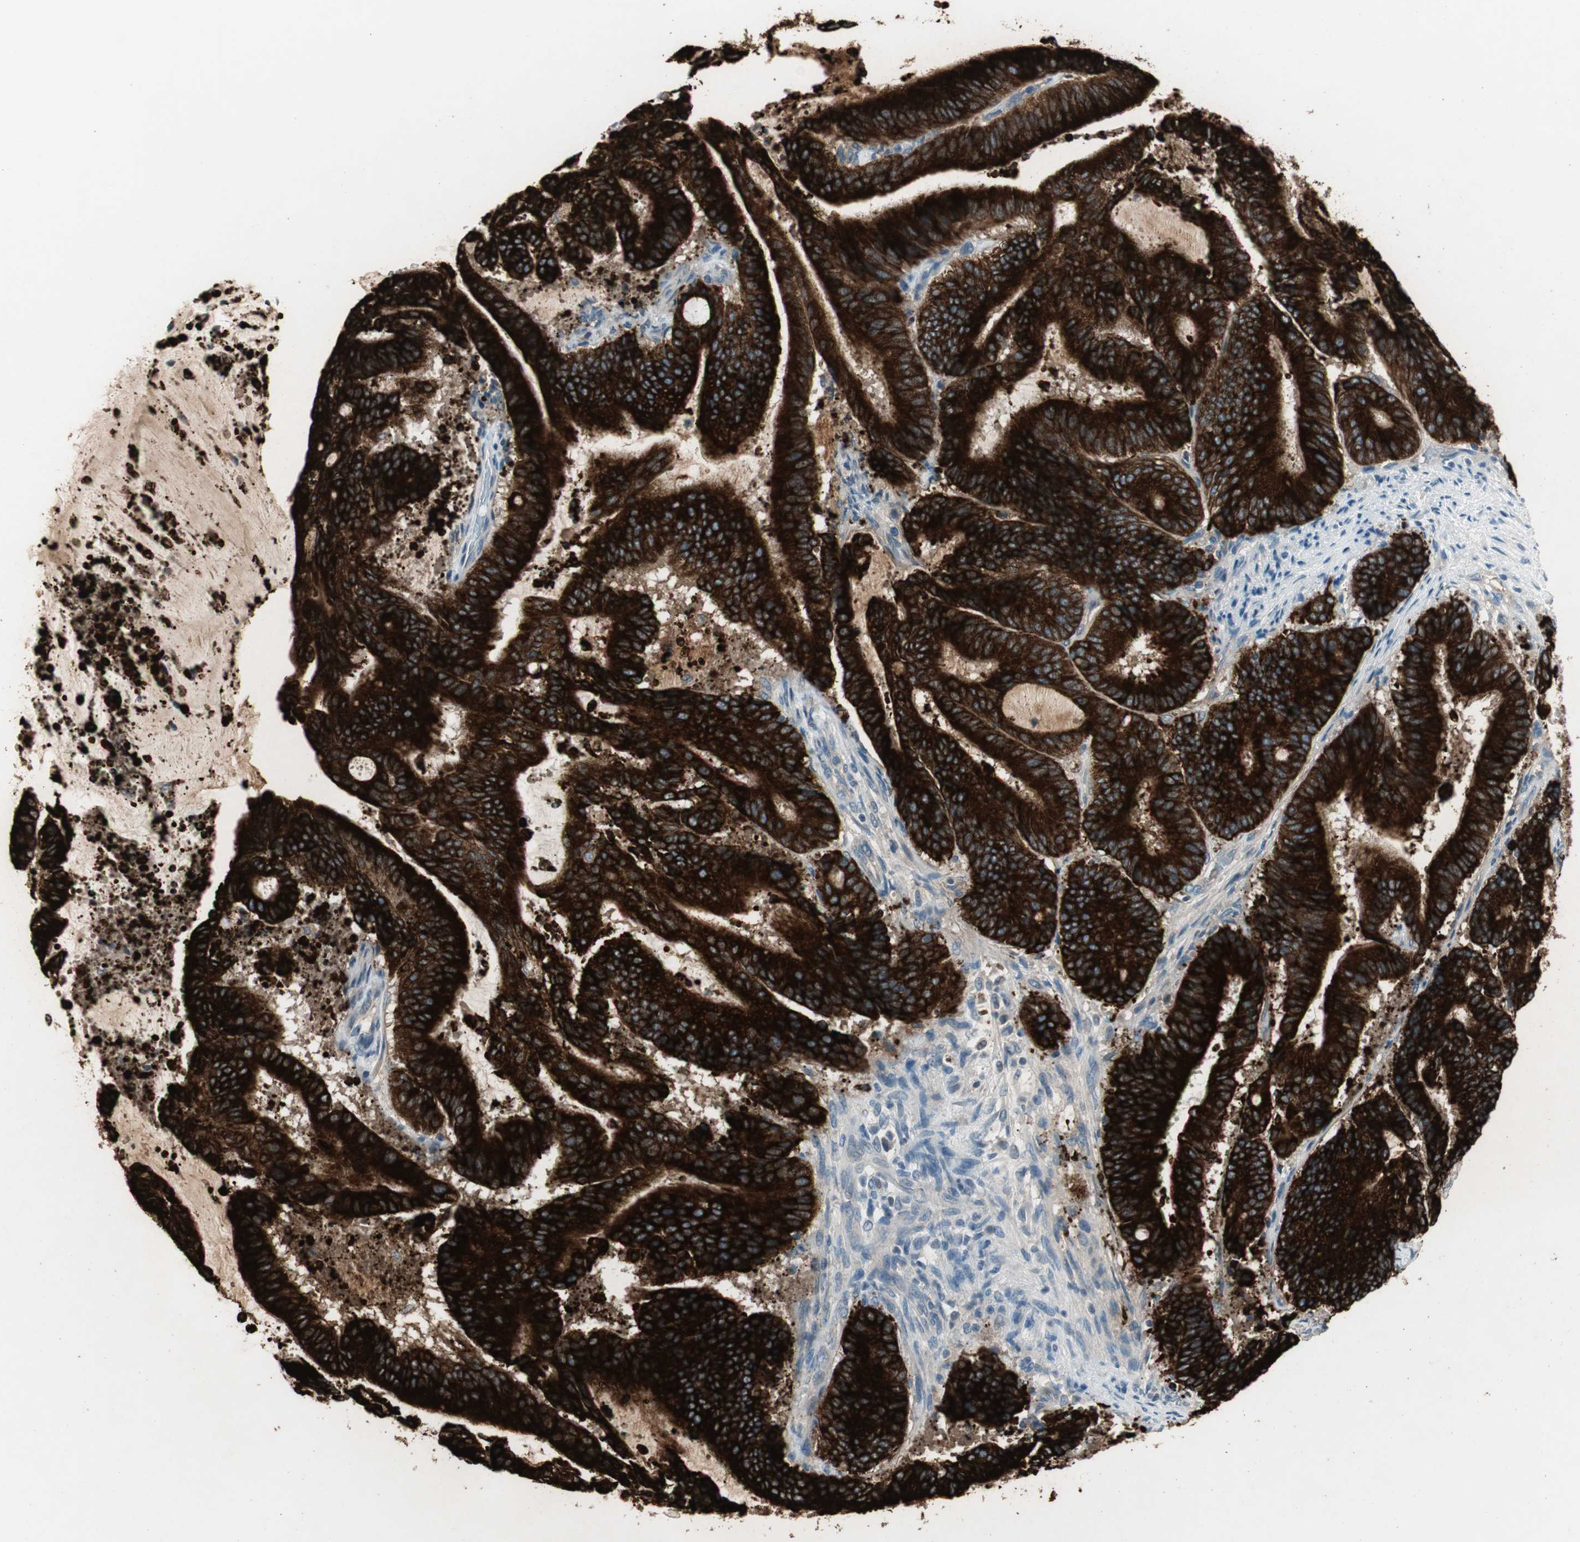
{"staining": {"intensity": "strong", "quantity": ">75%", "location": "cytoplasmic/membranous"}, "tissue": "liver cancer", "cell_type": "Tumor cells", "image_type": "cancer", "snomed": [{"axis": "morphology", "description": "Cholangiocarcinoma"}, {"axis": "topography", "description": "Liver"}], "caption": "DAB (3,3'-diaminobenzidine) immunohistochemical staining of liver cancer exhibits strong cytoplasmic/membranous protein positivity in about >75% of tumor cells.", "gene": "AGR2", "patient": {"sex": "female", "age": 73}}